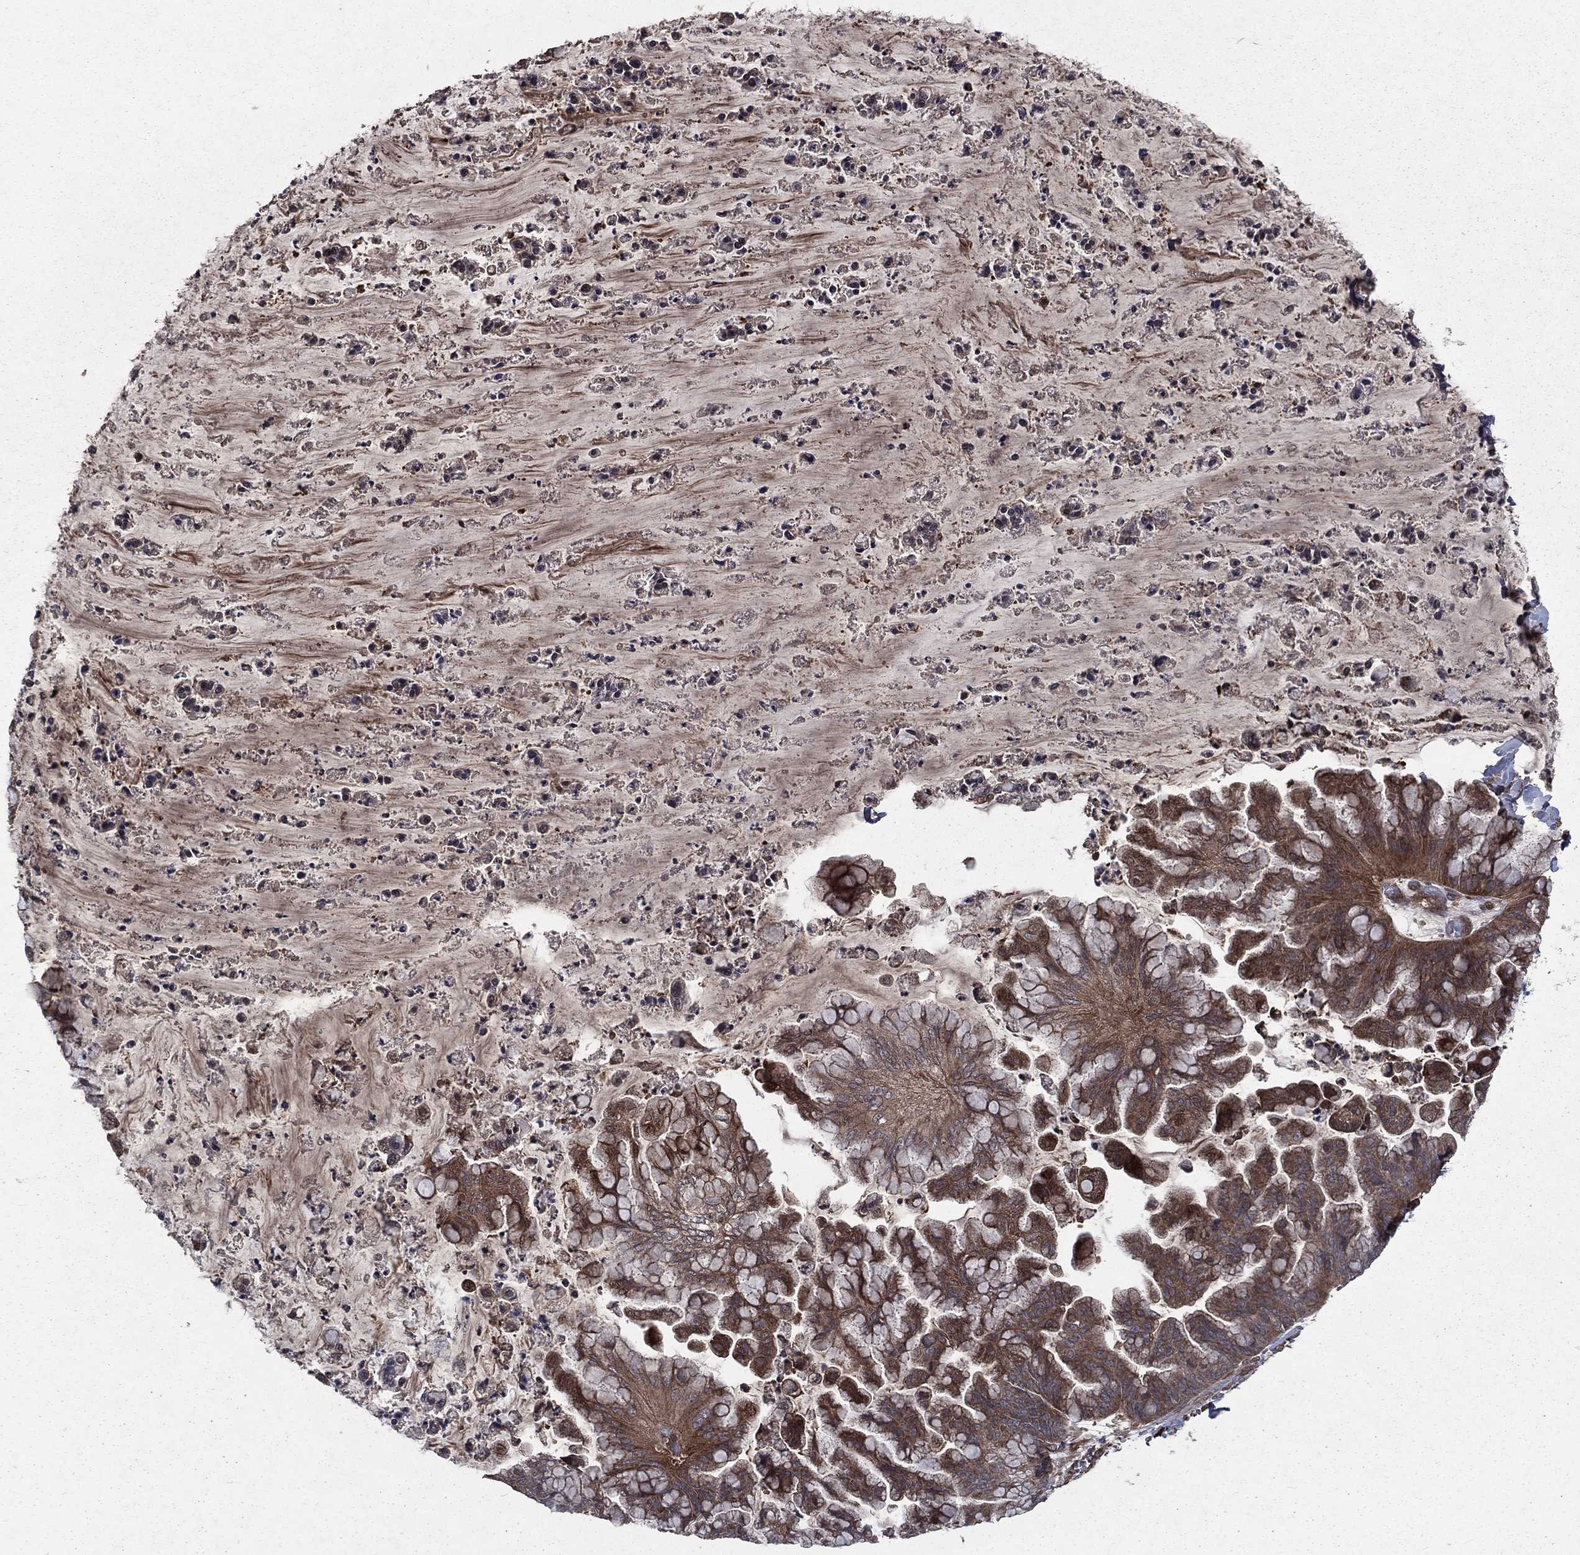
{"staining": {"intensity": "moderate", "quantity": "25%-75%", "location": "cytoplasmic/membranous"}, "tissue": "ovarian cancer", "cell_type": "Tumor cells", "image_type": "cancer", "snomed": [{"axis": "morphology", "description": "Cystadenocarcinoma, mucinous, NOS"}, {"axis": "topography", "description": "Ovary"}], "caption": "IHC image of human ovarian mucinous cystadenocarcinoma stained for a protein (brown), which demonstrates medium levels of moderate cytoplasmic/membranous expression in about 25%-75% of tumor cells.", "gene": "FGD1", "patient": {"sex": "female", "age": 67}}